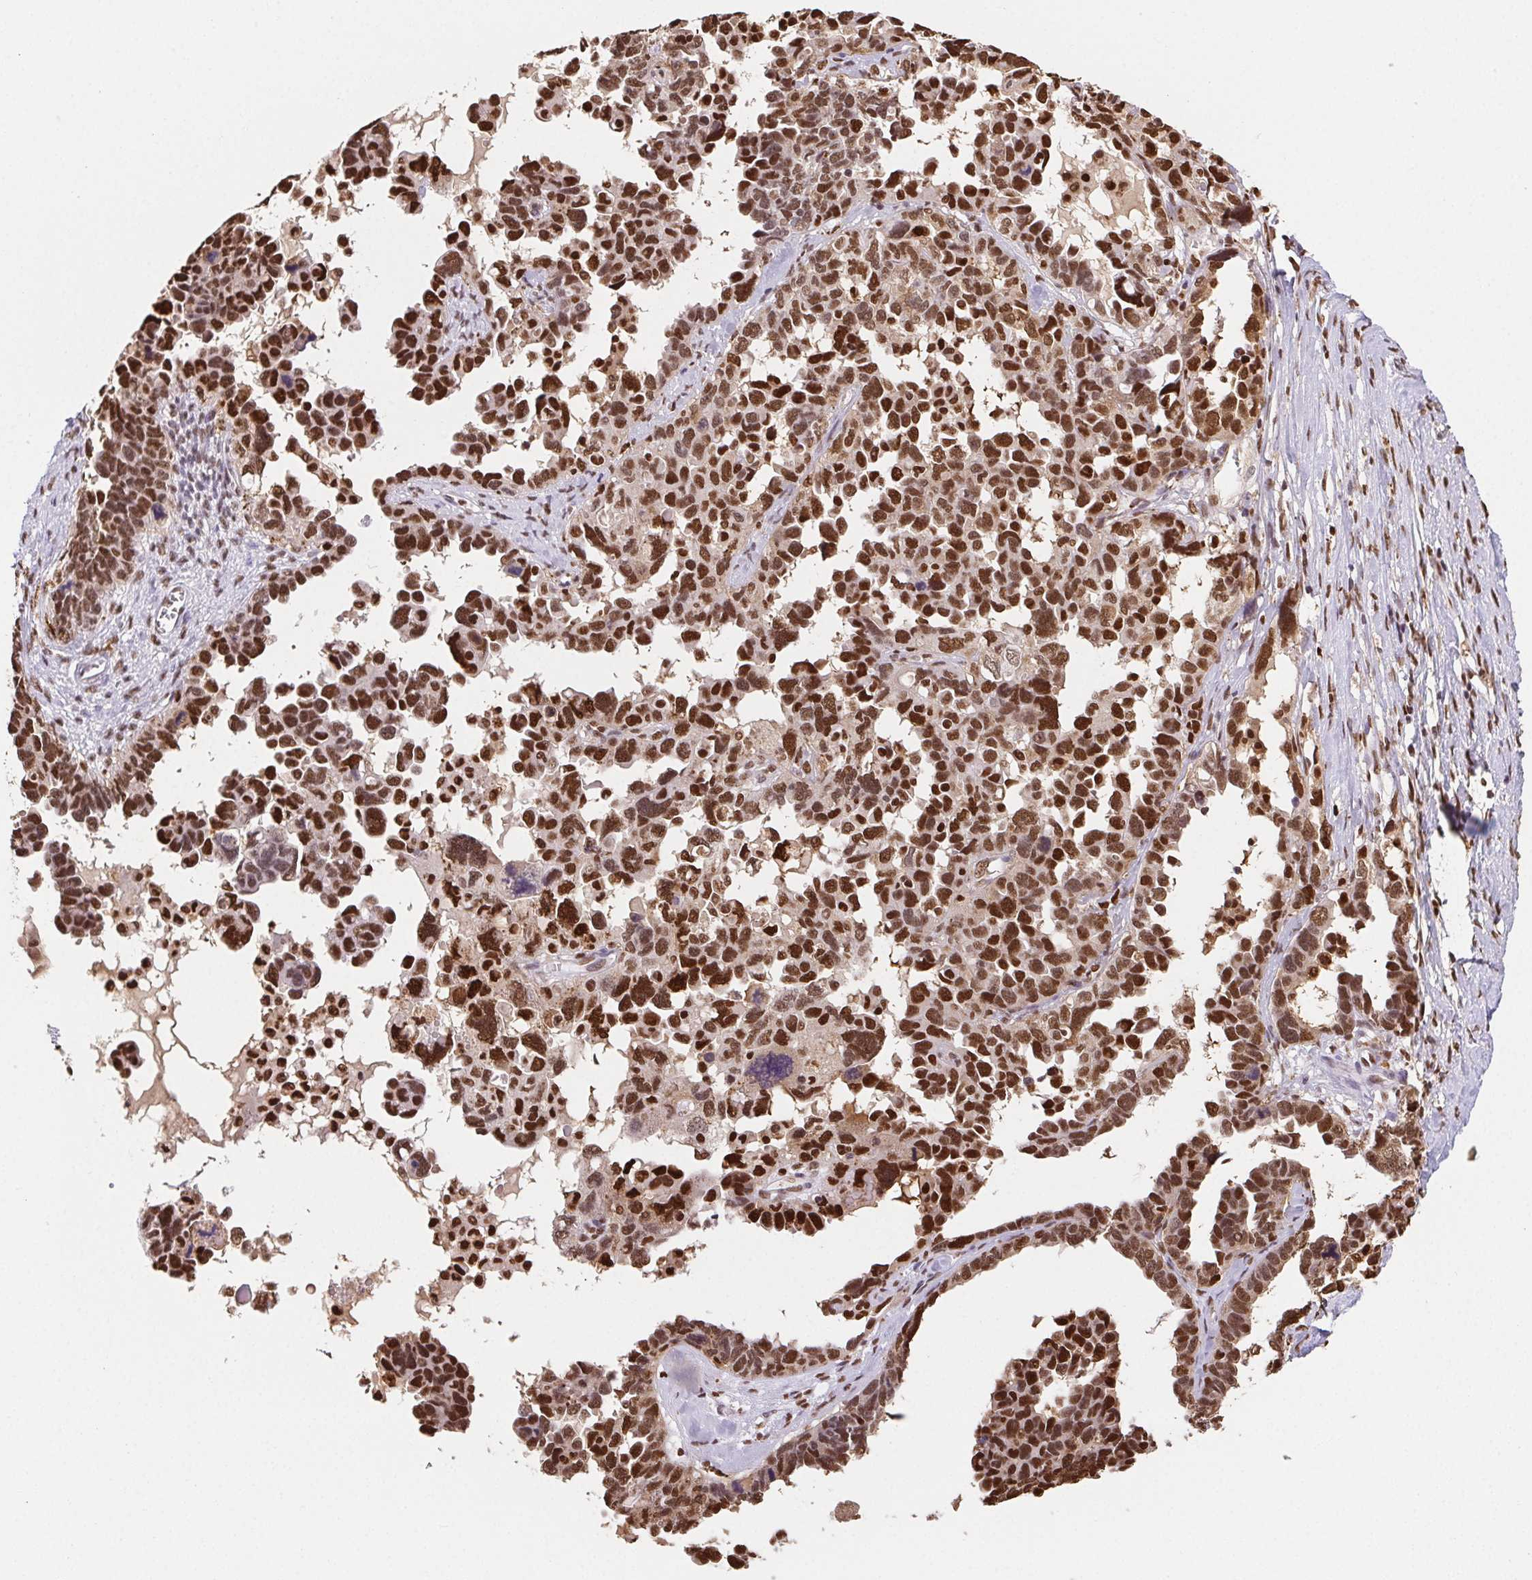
{"staining": {"intensity": "strong", "quantity": ">75%", "location": "nuclear"}, "tissue": "ovarian cancer", "cell_type": "Tumor cells", "image_type": "cancer", "snomed": [{"axis": "morphology", "description": "Cystadenocarcinoma, serous, NOS"}, {"axis": "topography", "description": "Ovary"}], "caption": "Immunohistochemistry (DAB) staining of ovarian serous cystadenocarcinoma displays strong nuclear protein positivity in approximately >75% of tumor cells.", "gene": "SET", "patient": {"sex": "female", "age": 69}}